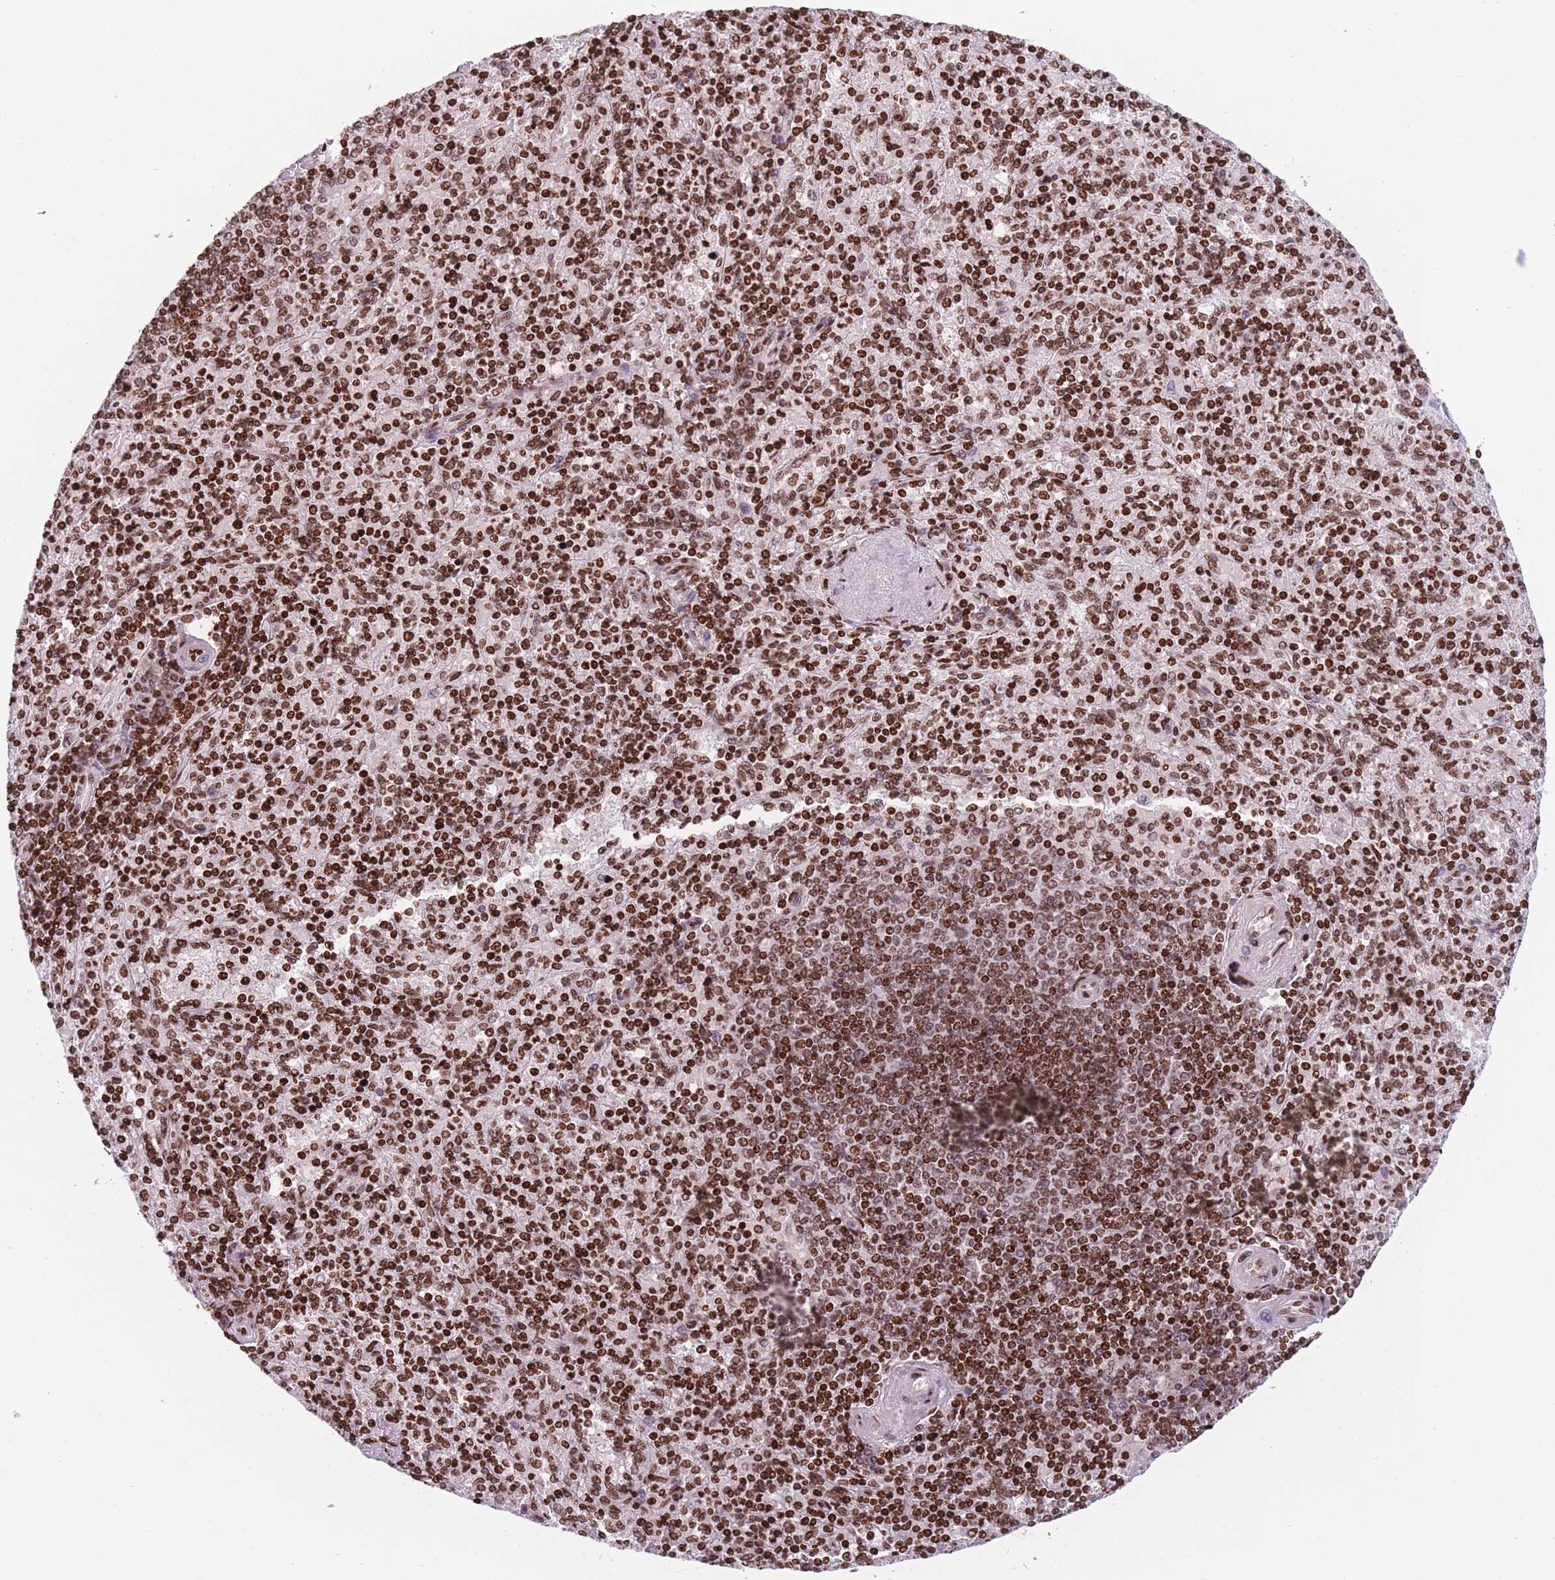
{"staining": {"intensity": "strong", "quantity": ">75%", "location": "nuclear"}, "tissue": "spleen", "cell_type": "Cells in red pulp", "image_type": "normal", "snomed": [{"axis": "morphology", "description": "Normal tissue, NOS"}, {"axis": "topography", "description": "Spleen"}], "caption": "IHC photomicrograph of normal spleen: human spleen stained using immunohistochemistry reveals high levels of strong protein expression localized specifically in the nuclear of cells in red pulp, appearing as a nuclear brown color.", "gene": "AK9", "patient": {"sex": "male", "age": 82}}